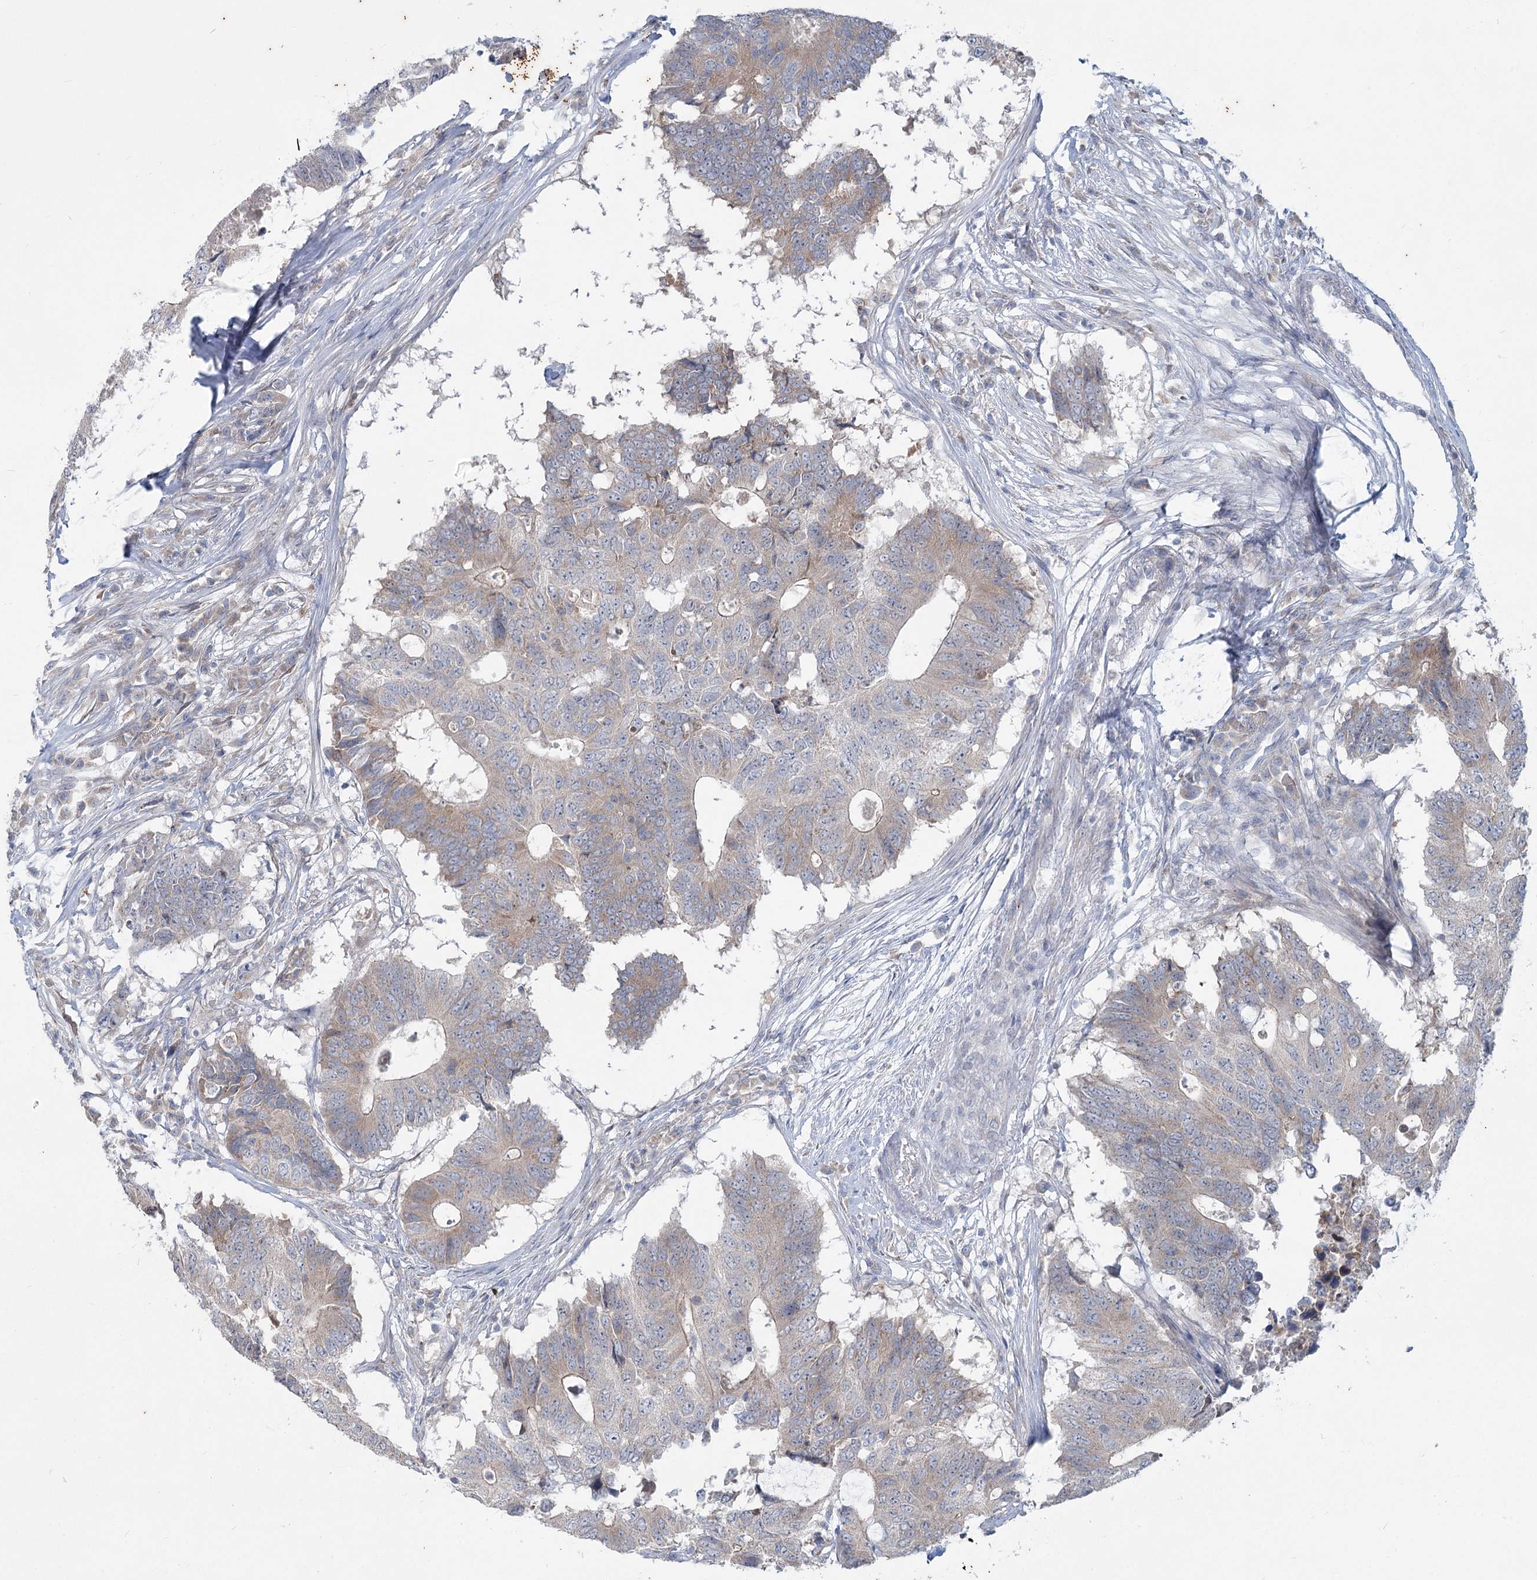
{"staining": {"intensity": "weak", "quantity": "<25%", "location": "cytoplasmic/membranous"}, "tissue": "colorectal cancer", "cell_type": "Tumor cells", "image_type": "cancer", "snomed": [{"axis": "morphology", "description": "Adenocarcinoma, NOS"}, {"axis": "topography", "description": "Colon"}], "caption": "An image of human colorectal cancer is negative for staining in tumor cells.", "gene": "PLA2G12A", "patient": {"sex": "male", "age": 71}}